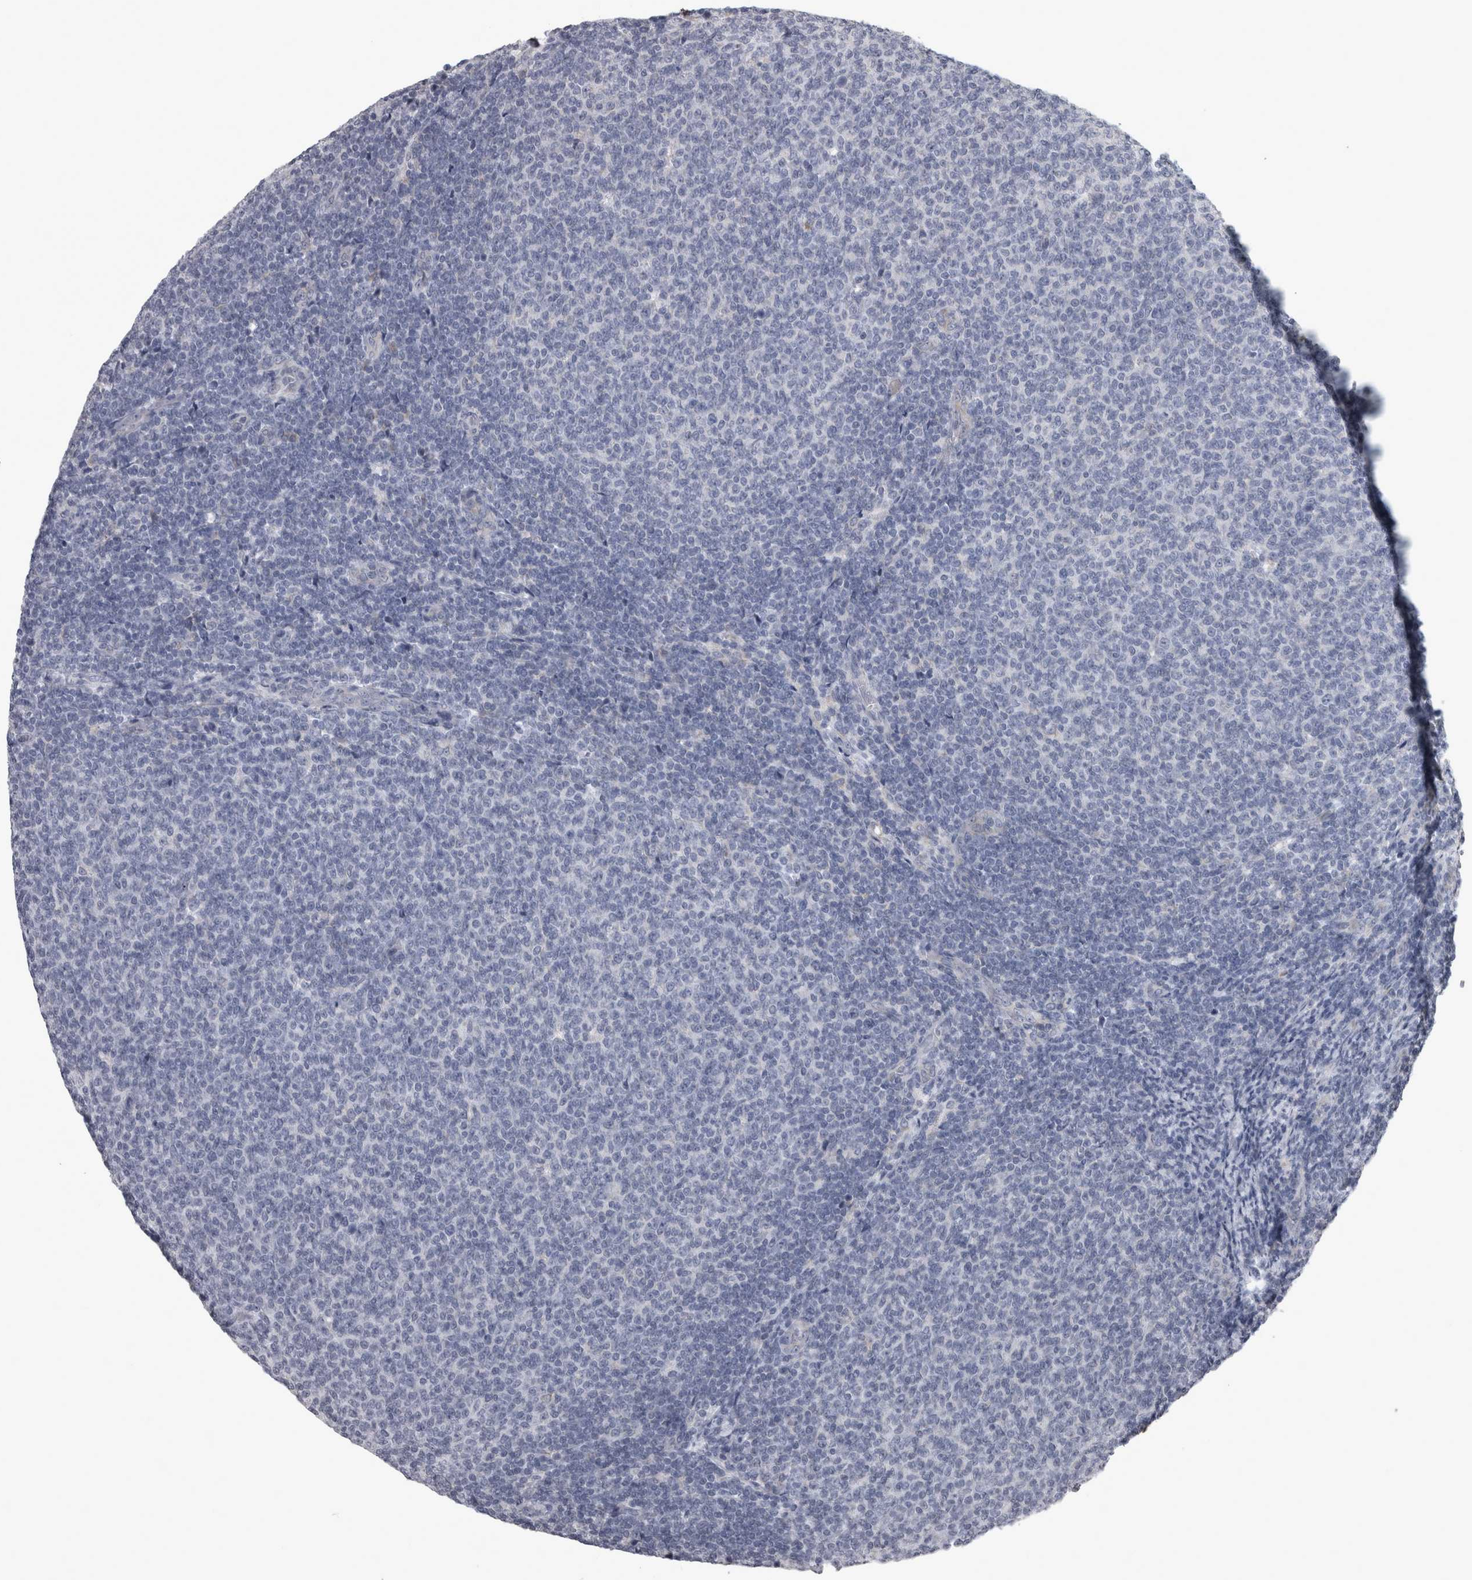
{"staining": {"intensity": "negative", "quantity": "none", "location": "none"}, "tissue": "lymphoma", "cell_type": "Tumor cells", "image_type": "cancer", "snomed": [{"axis": "morphology", "description": "Malignant lymphoma, non-Hodgkin's type, Low grade"}, {"axis": "topography", "description": "Lymph node"}], "caption": "Human malignant lymphoma, non-Hodgkin's type (low-grade) stained for a protein using immunohistochemistry (IHC) reveals no staining in tumor cells.", "gene": "DBT", "patient": {"sex": "male", "age": 66}}